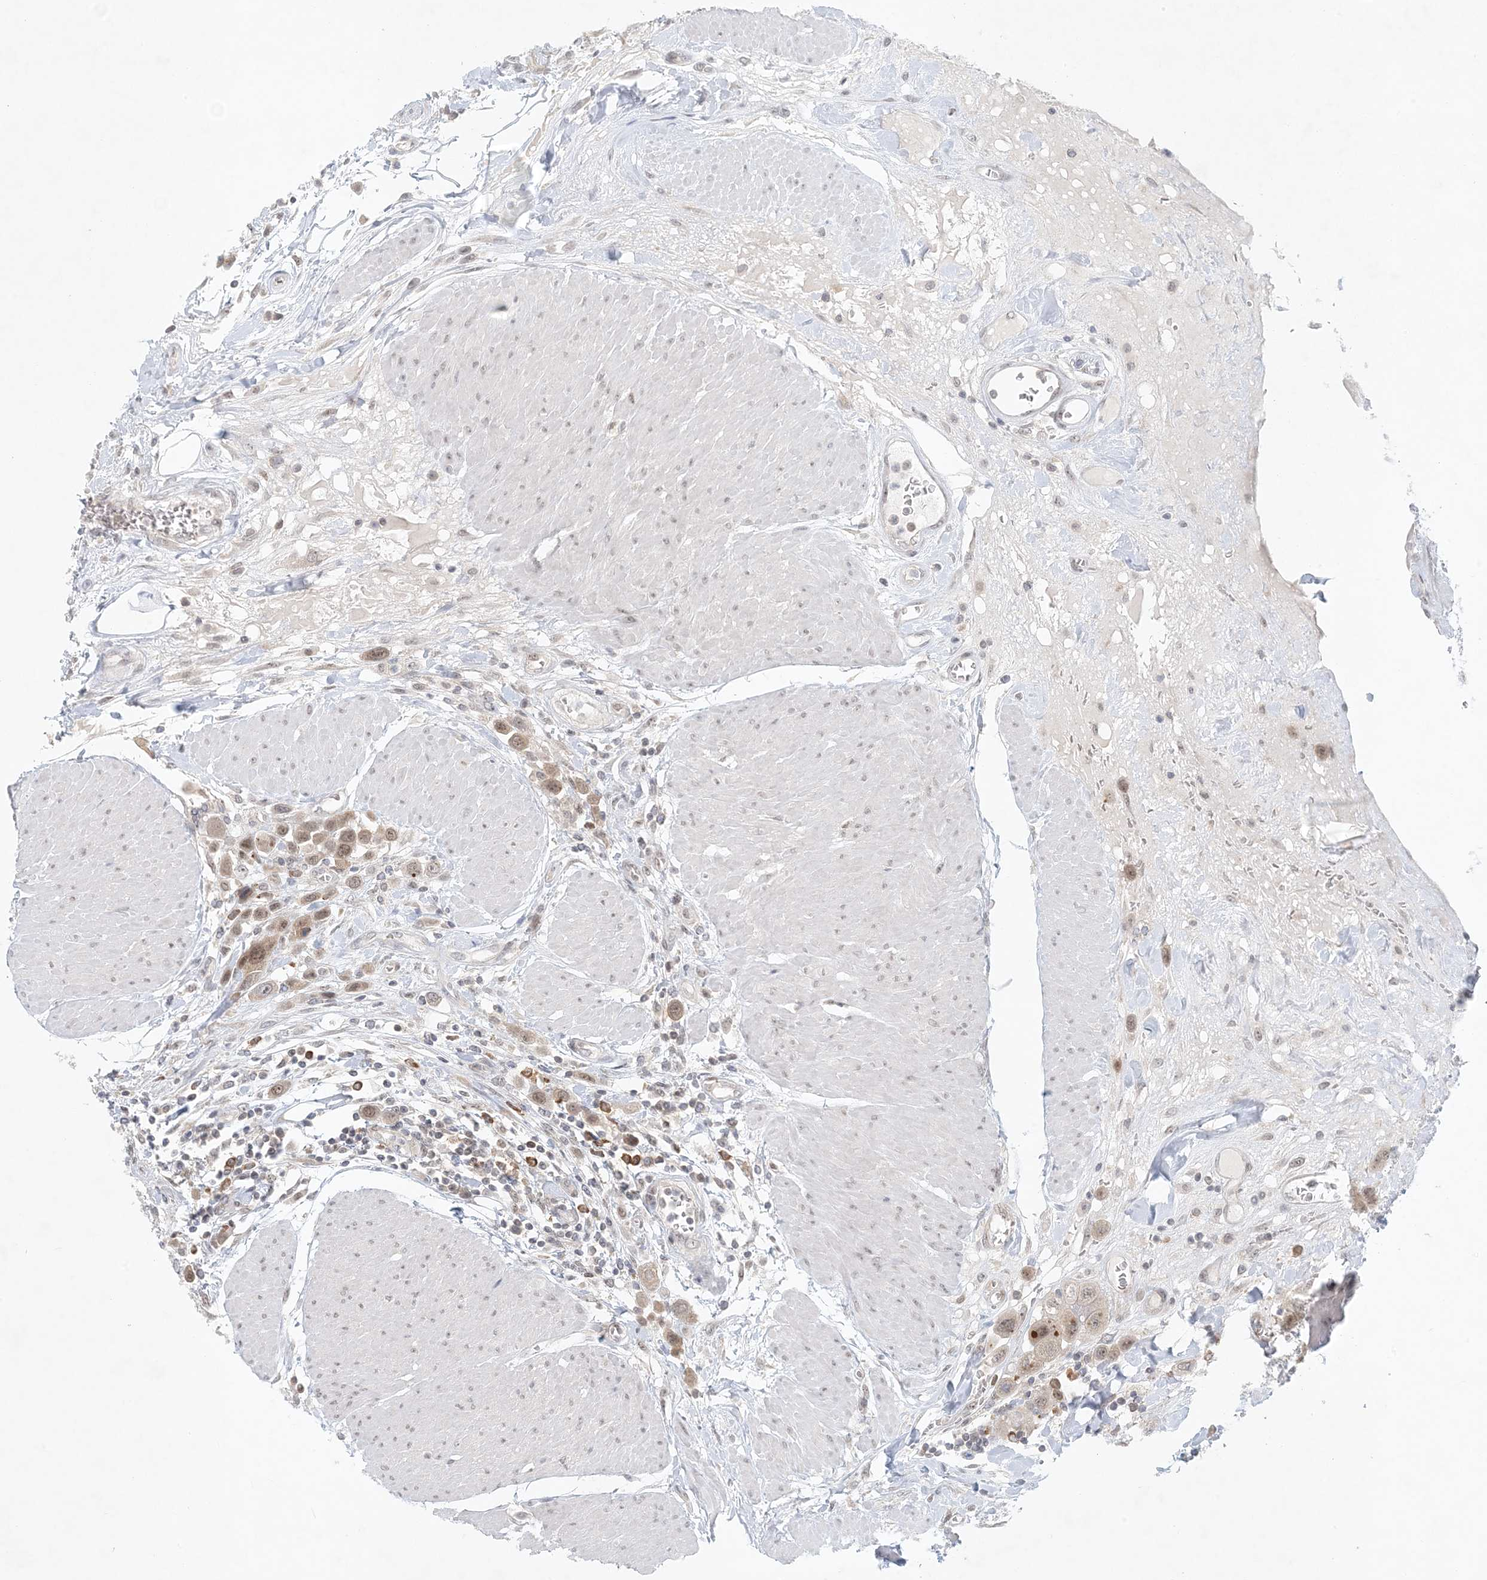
{"staining": {"intensity": "moderate", "quantity": ">75%", "location": "nuclear"}, "tissue": "urothelial cancer", "cell_type": "Tumor cells", "image_type": "cancer", "snomed": [{"axis": "morphology", "description": "Urothelial carcinoma, High grade"}, {"axis": "topography", "description": "Urinary bladder"}], "caption": "About >75% of tumor cells in urothelial carcinoma (high-grade) demonstrate moderate nuclear protein positivity as visualized by brown immunohistochemical staining.", "gene": "OBI1", "patient": {"sex": "male", "age": 50}}